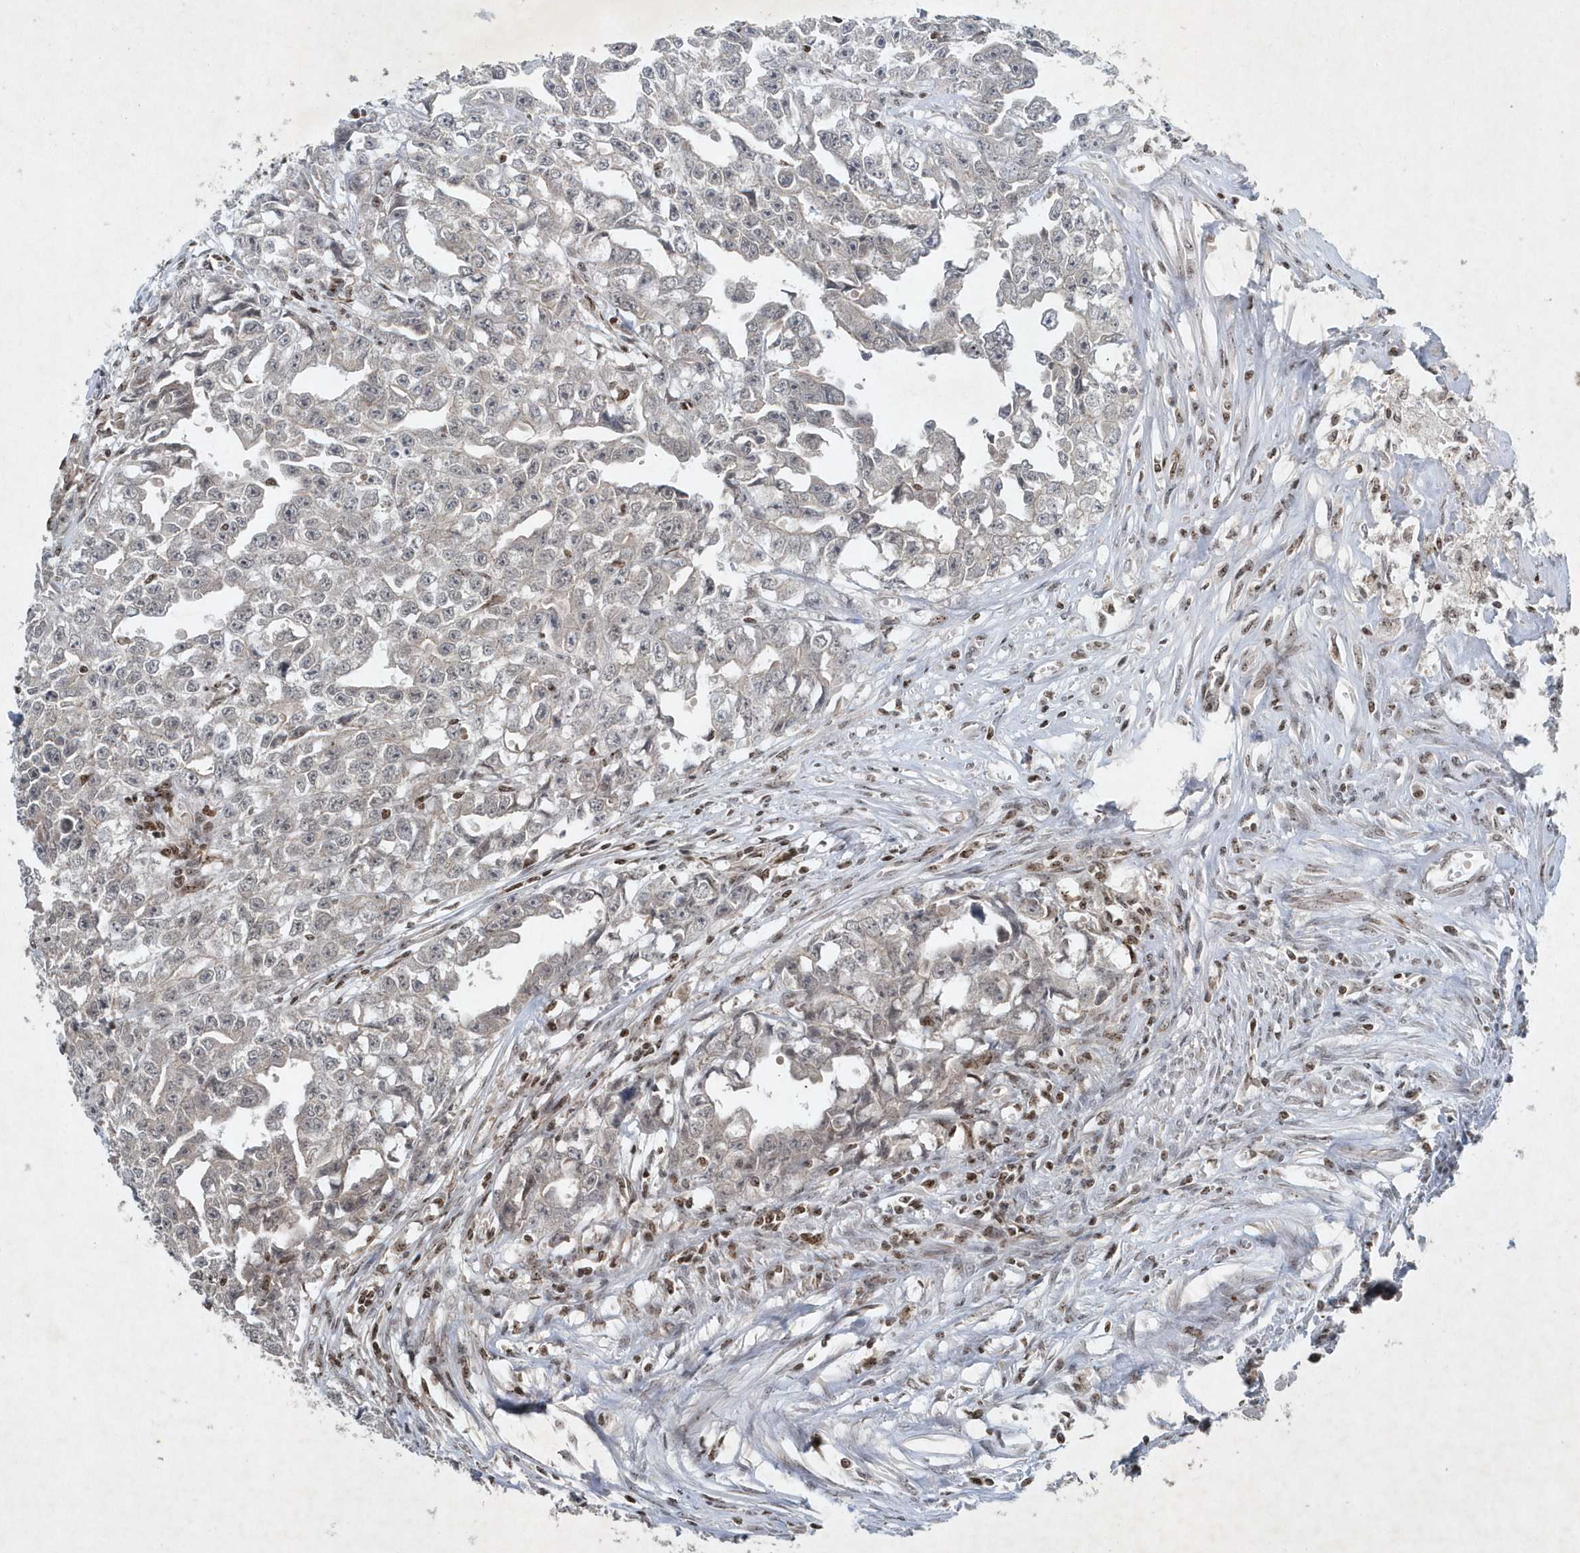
{"staining": {"intensity": "negative", "quantity": "none", "location": "none"}, "tissue": "testis cancer", "cell_type": "Tumor cells", "image_type": "cancer", "snomed": [{"axis": "morphology", "description": "Seminoma, NOS"}, {"axis": "morphology", "description": "Carcinoma, Embryonal, NOS"}, {"axis": "topography", "description": "Testis"}], "caption": "Histopathology image shows no significant protein expression in tumor cells of testis cancer.", "gene": "QTRT2", "patient": {"sex": "male", "age": 43}}